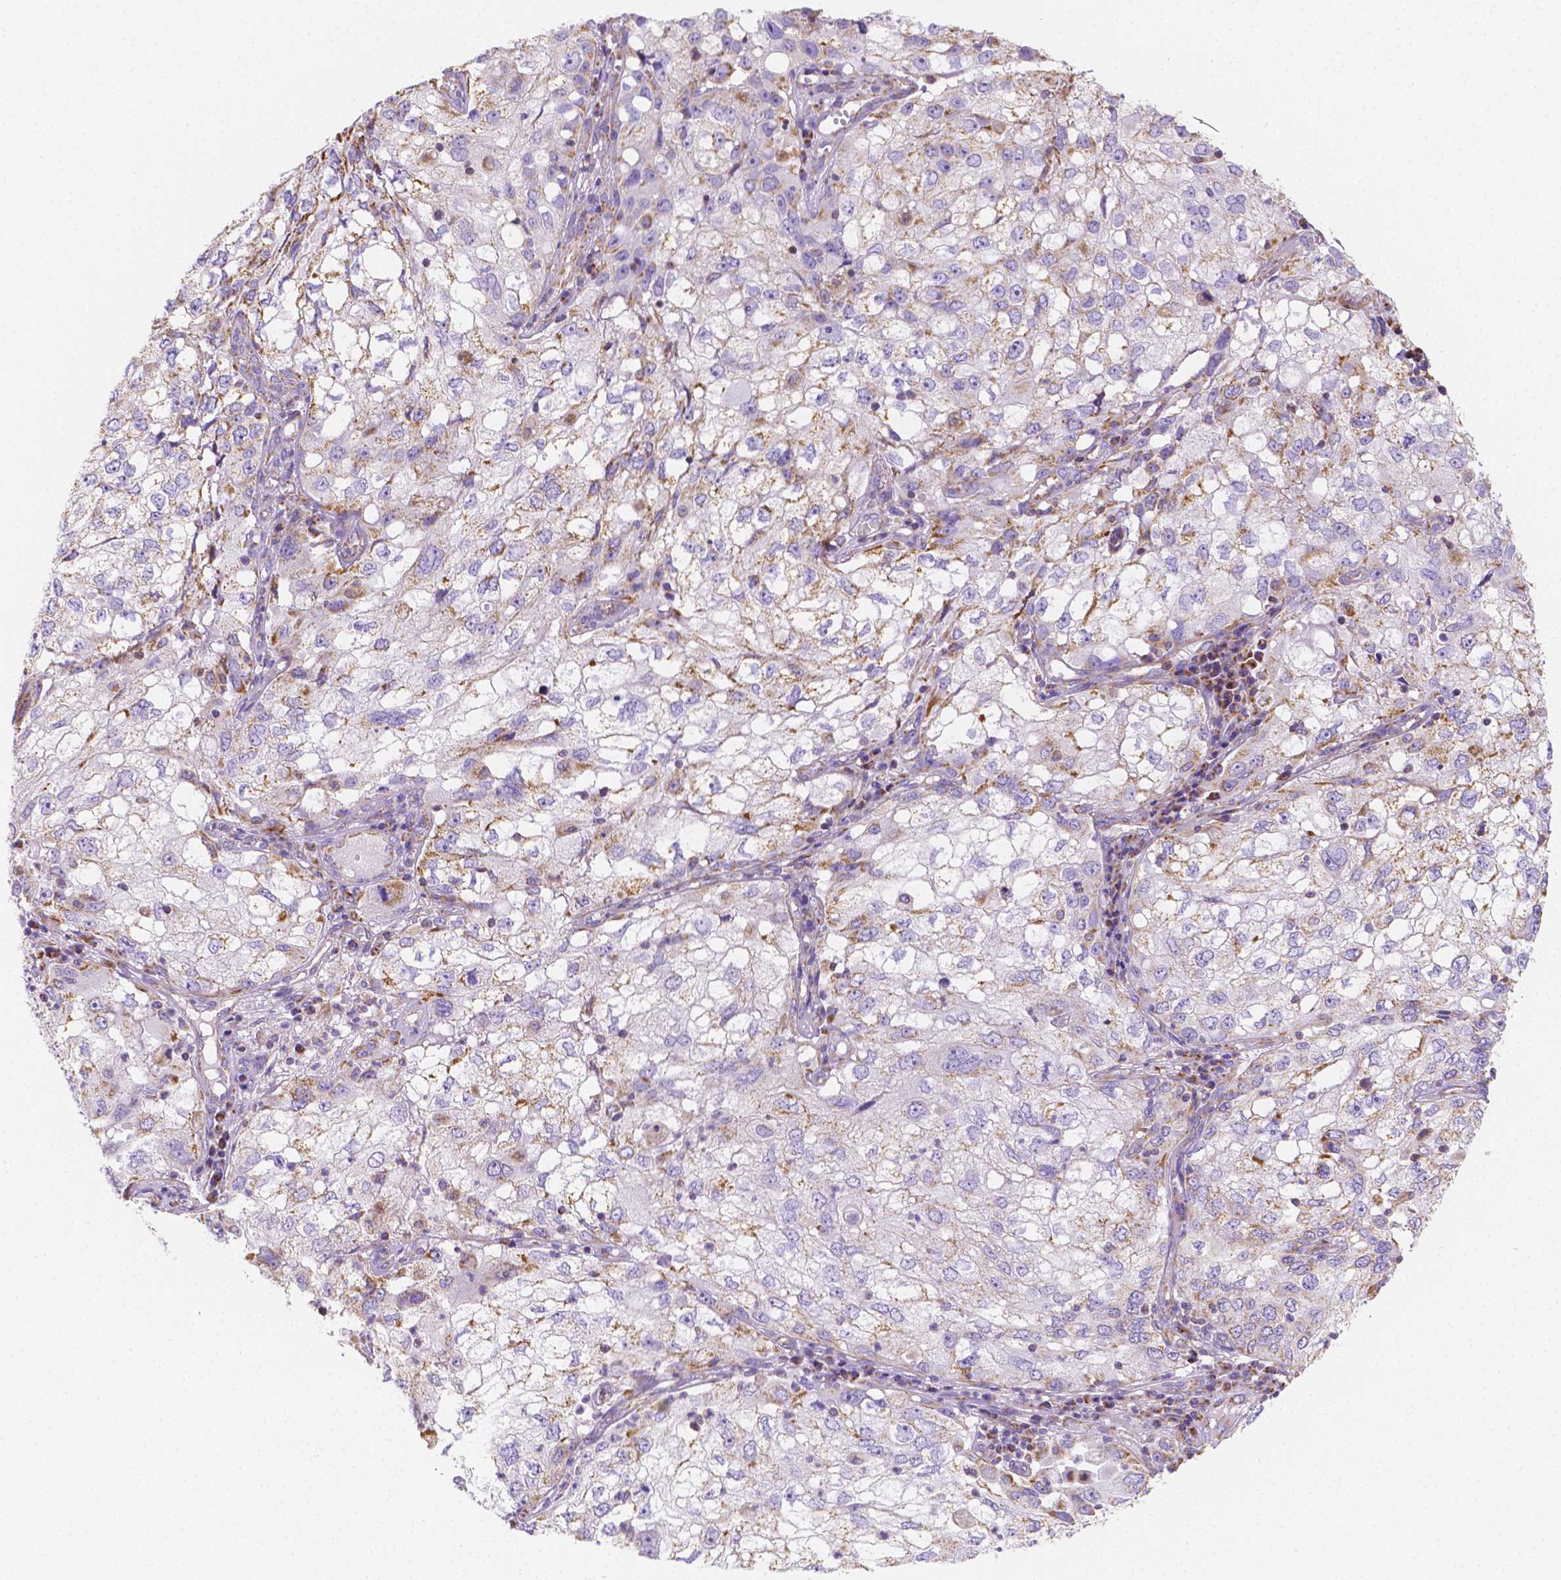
{"staining": {"intensity": "moderate", "quantity": "<25%", "location": "cytoplasmic/membranous"}, "tissue": "cervical cancer", "cell_type": "Tumor cells", "image_type": "cancer", "snomed": [{"axis": "morphology", "description": "Squamous cell carcinoma, NOS"}, {"axis": "topography", "description": "Cervix"}], "caption": "Tumor cells show moderate cytoplasmic/membranous positivity in approximately <25% of cells in cervical cancer. (Stains: DAB in brown, nuclei in blue, Microscopy: brightfield microscopy at high magnification).", "gene": "SGTB", "patient": {"sex": "female", "age": 36}}